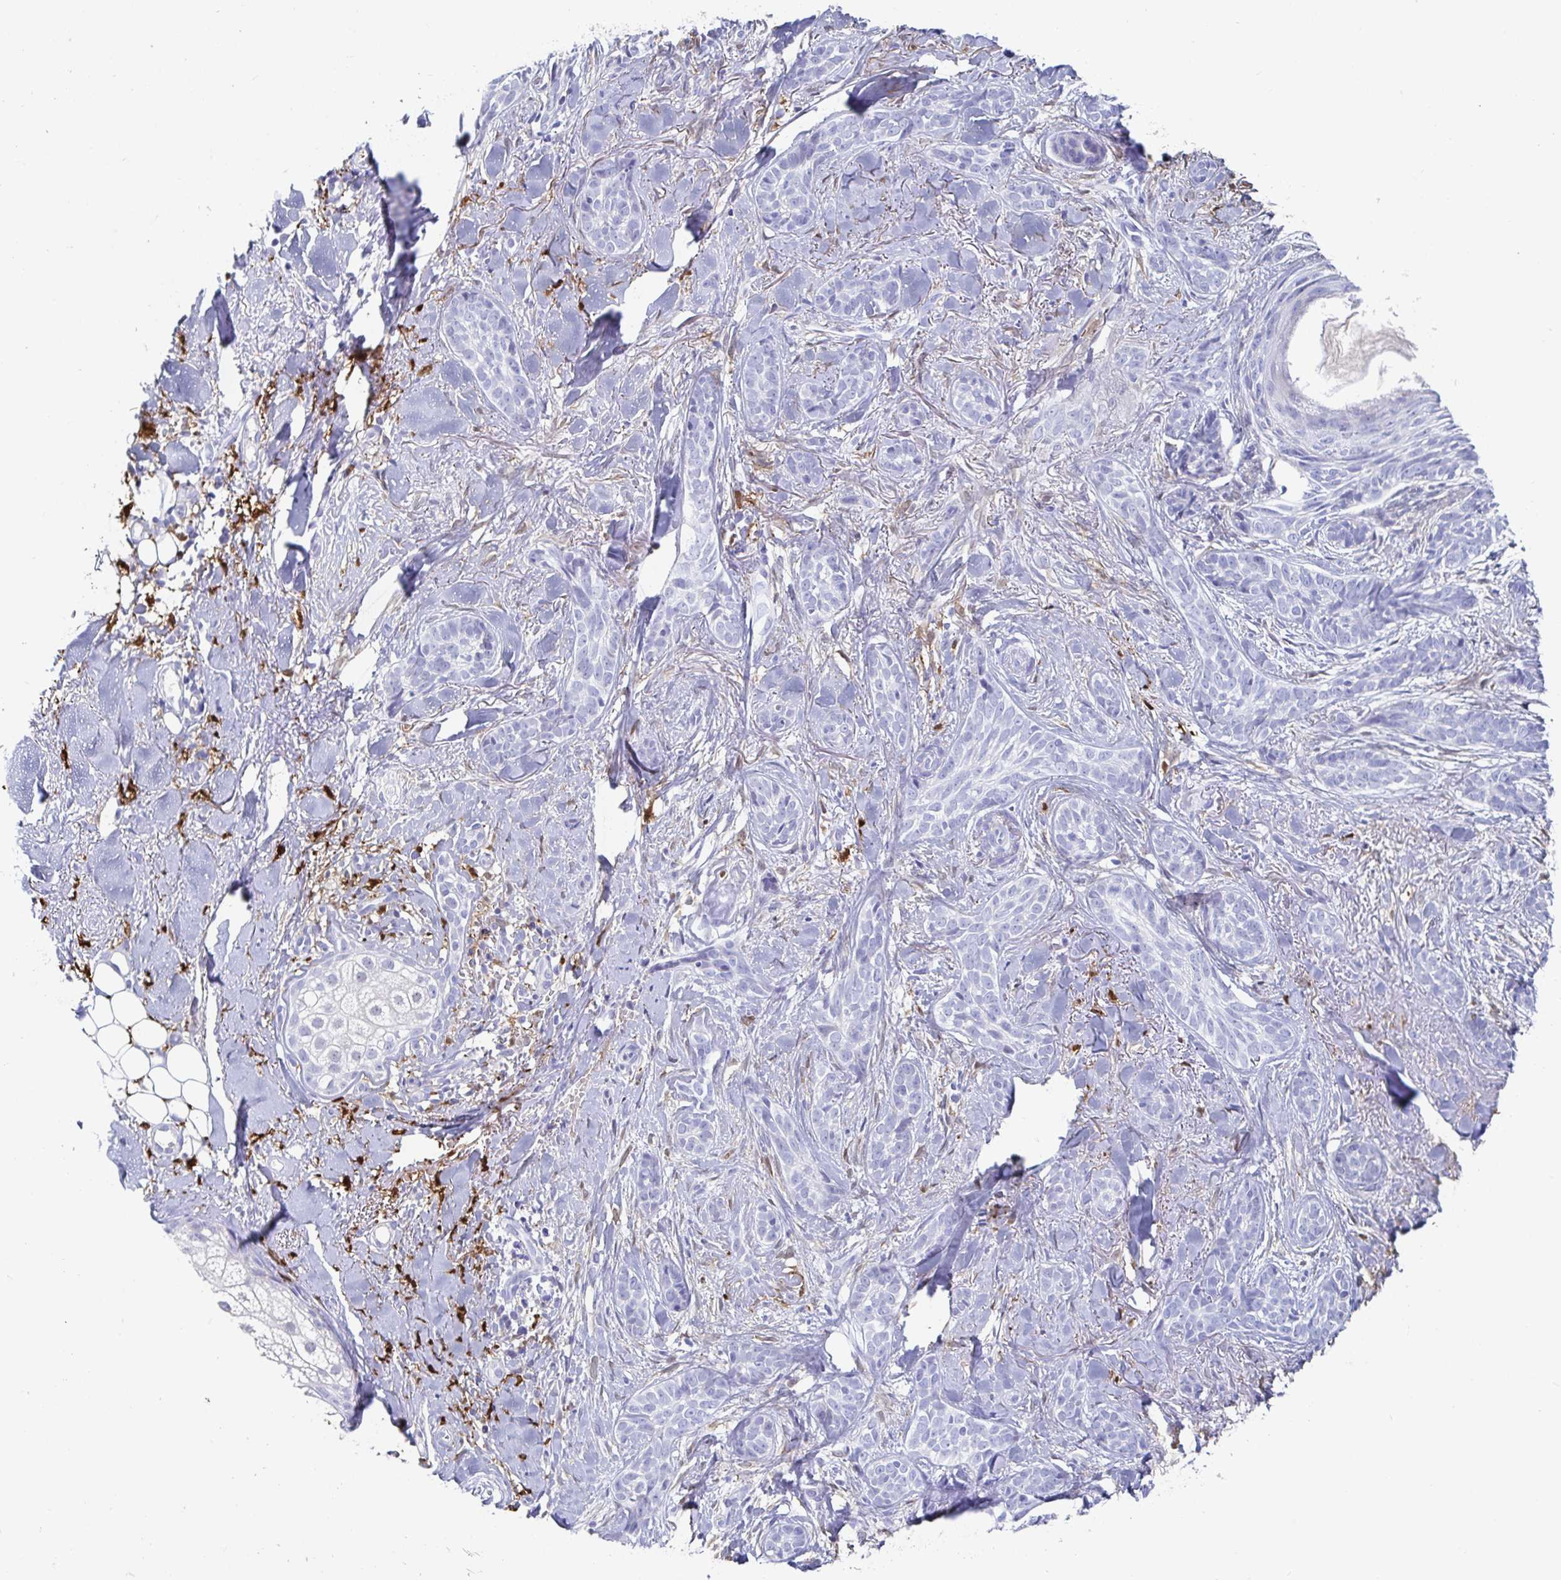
{"staining": {"intensity": "negative", "quantity": "none", "location": "none"}, "tissue": "skin cancer", "cell_type": "Tumor cells", "image_type": "cancer", "snomed": [{"axis": "morphology", "description": "Basal cell carcinoma"}, {"axis": "morphology", "description": "BCC, high aggressive"}, {"axis": "topography", "description": "Skin"}], "caption": "Protein analysis of basal cell carcinoma (skin) exhibits no significant expression in tumor cells.", "gene": "OR2A4", "patient": {"sex": "female", "age": 79}}